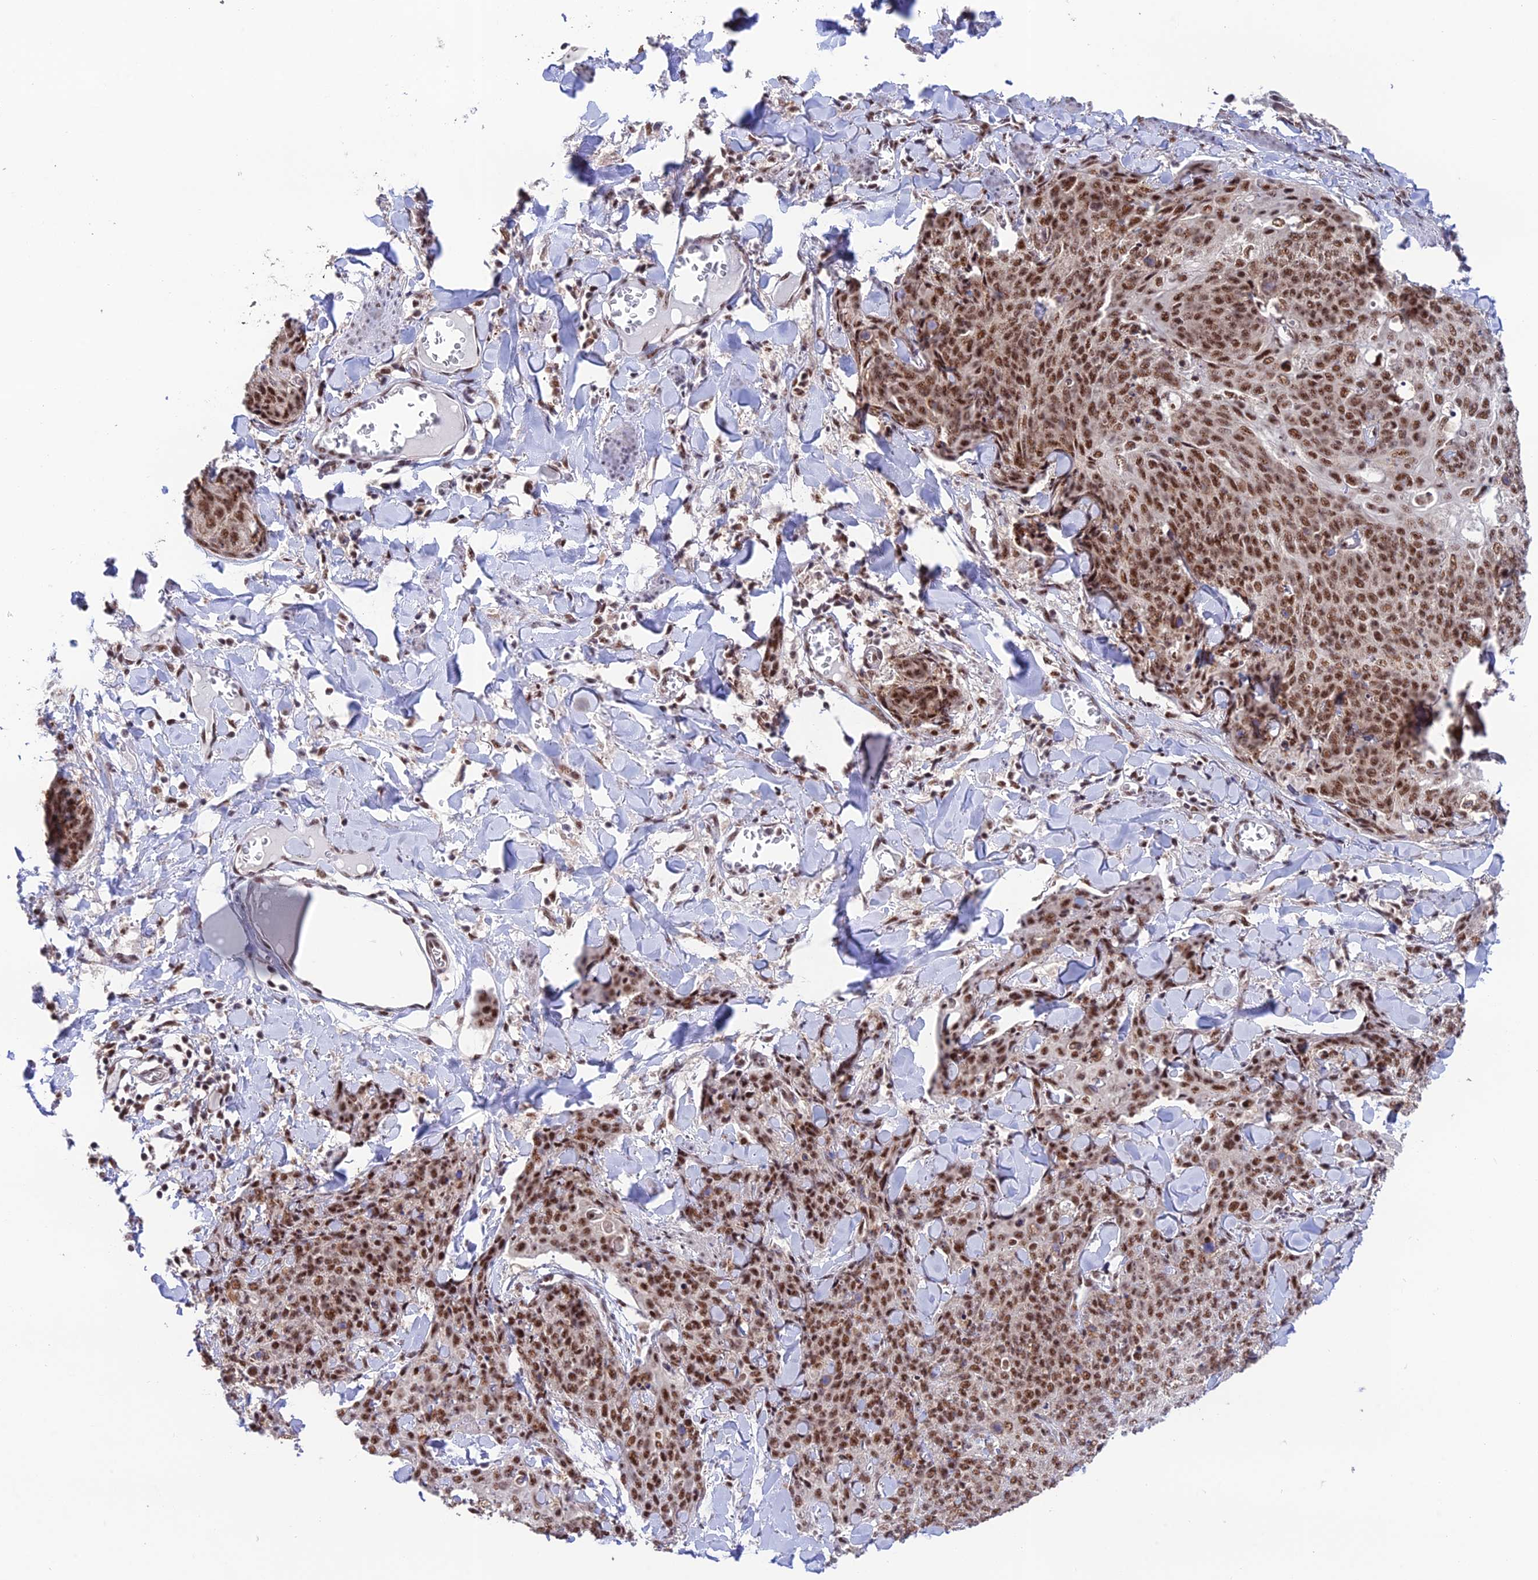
{"staining": {"intensity": "moderate", "quantity": ">75%", "location": "nuclear"}, "tissue": "skin cancer", "cell_type": "Tumor cells", "image_type": "cancer", "snomed": [{"axis": "morphology", "description": "Squamous cell carcinoma, NOS"}, {"axis": "topography", "description": "Skin"}, {"axis": "topography", "description": "Vulva"}], "caption": "Immunohistochemistry (DAB) staining of skin squamous cell carcinoma displays moderate nuclear protein staining in approximately >75% of tumor cells.", "gene": "THOC7", "patient": {"sex": "female", "age": 85}}